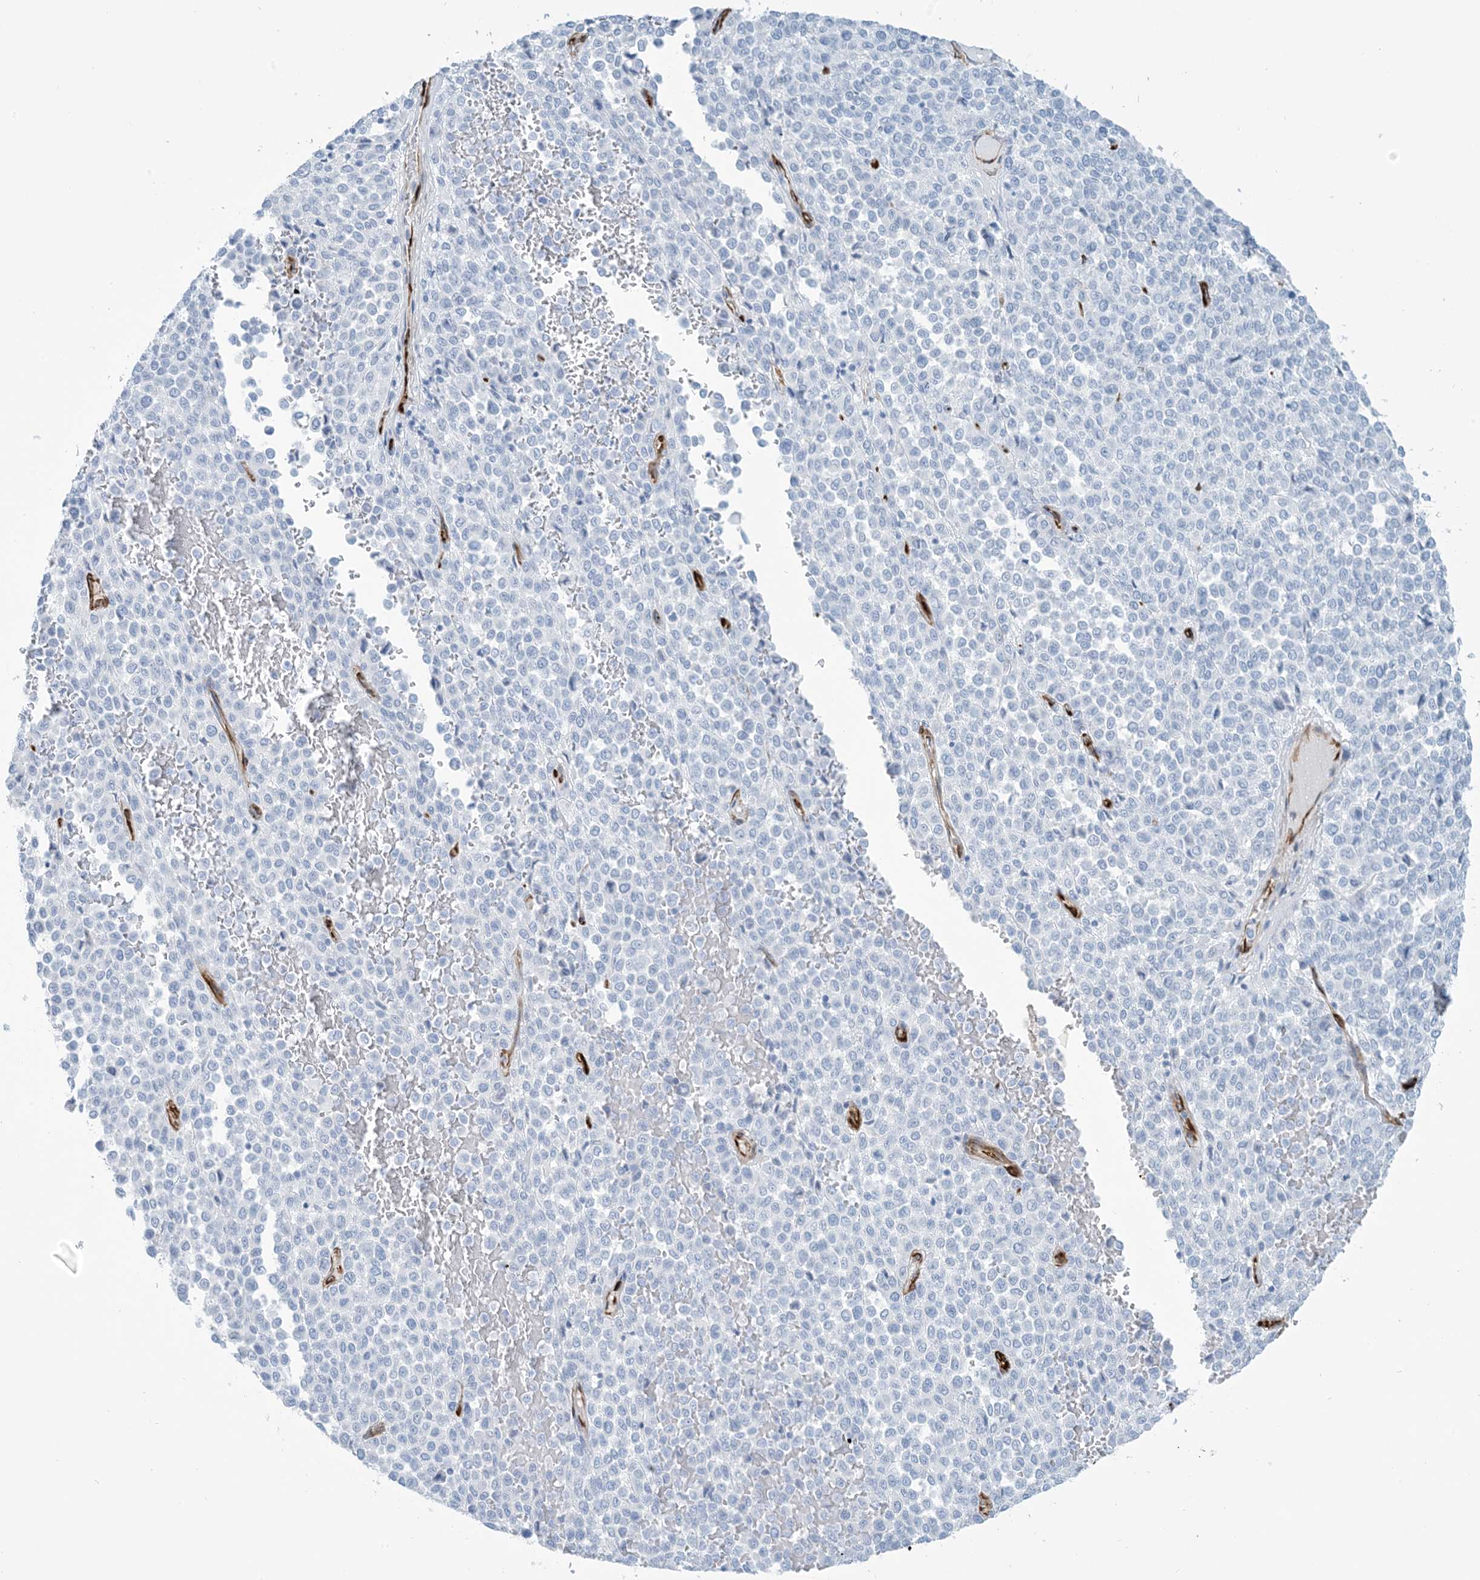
{"staining": {"intensity": "negative", "quantity": "none", "location": "none"}, "tissue": "melanoma", "cell_type": "Tumor cells", "image_type": "cancer", "snomed": [{"axis": "morphology", "description": "Malignant melanoma, Metastatic site"}, {"axis": "topography", "description": "Pancreas"}], "caption": "A high-resolution histopathology image shows immunohistochemistry (IHC) staining of malignant melanoma (metastatic site), which shows no significant expression in tumor cells.", "gene": "EPS8L3", "patient": {"sex": "female", "age": 30}}